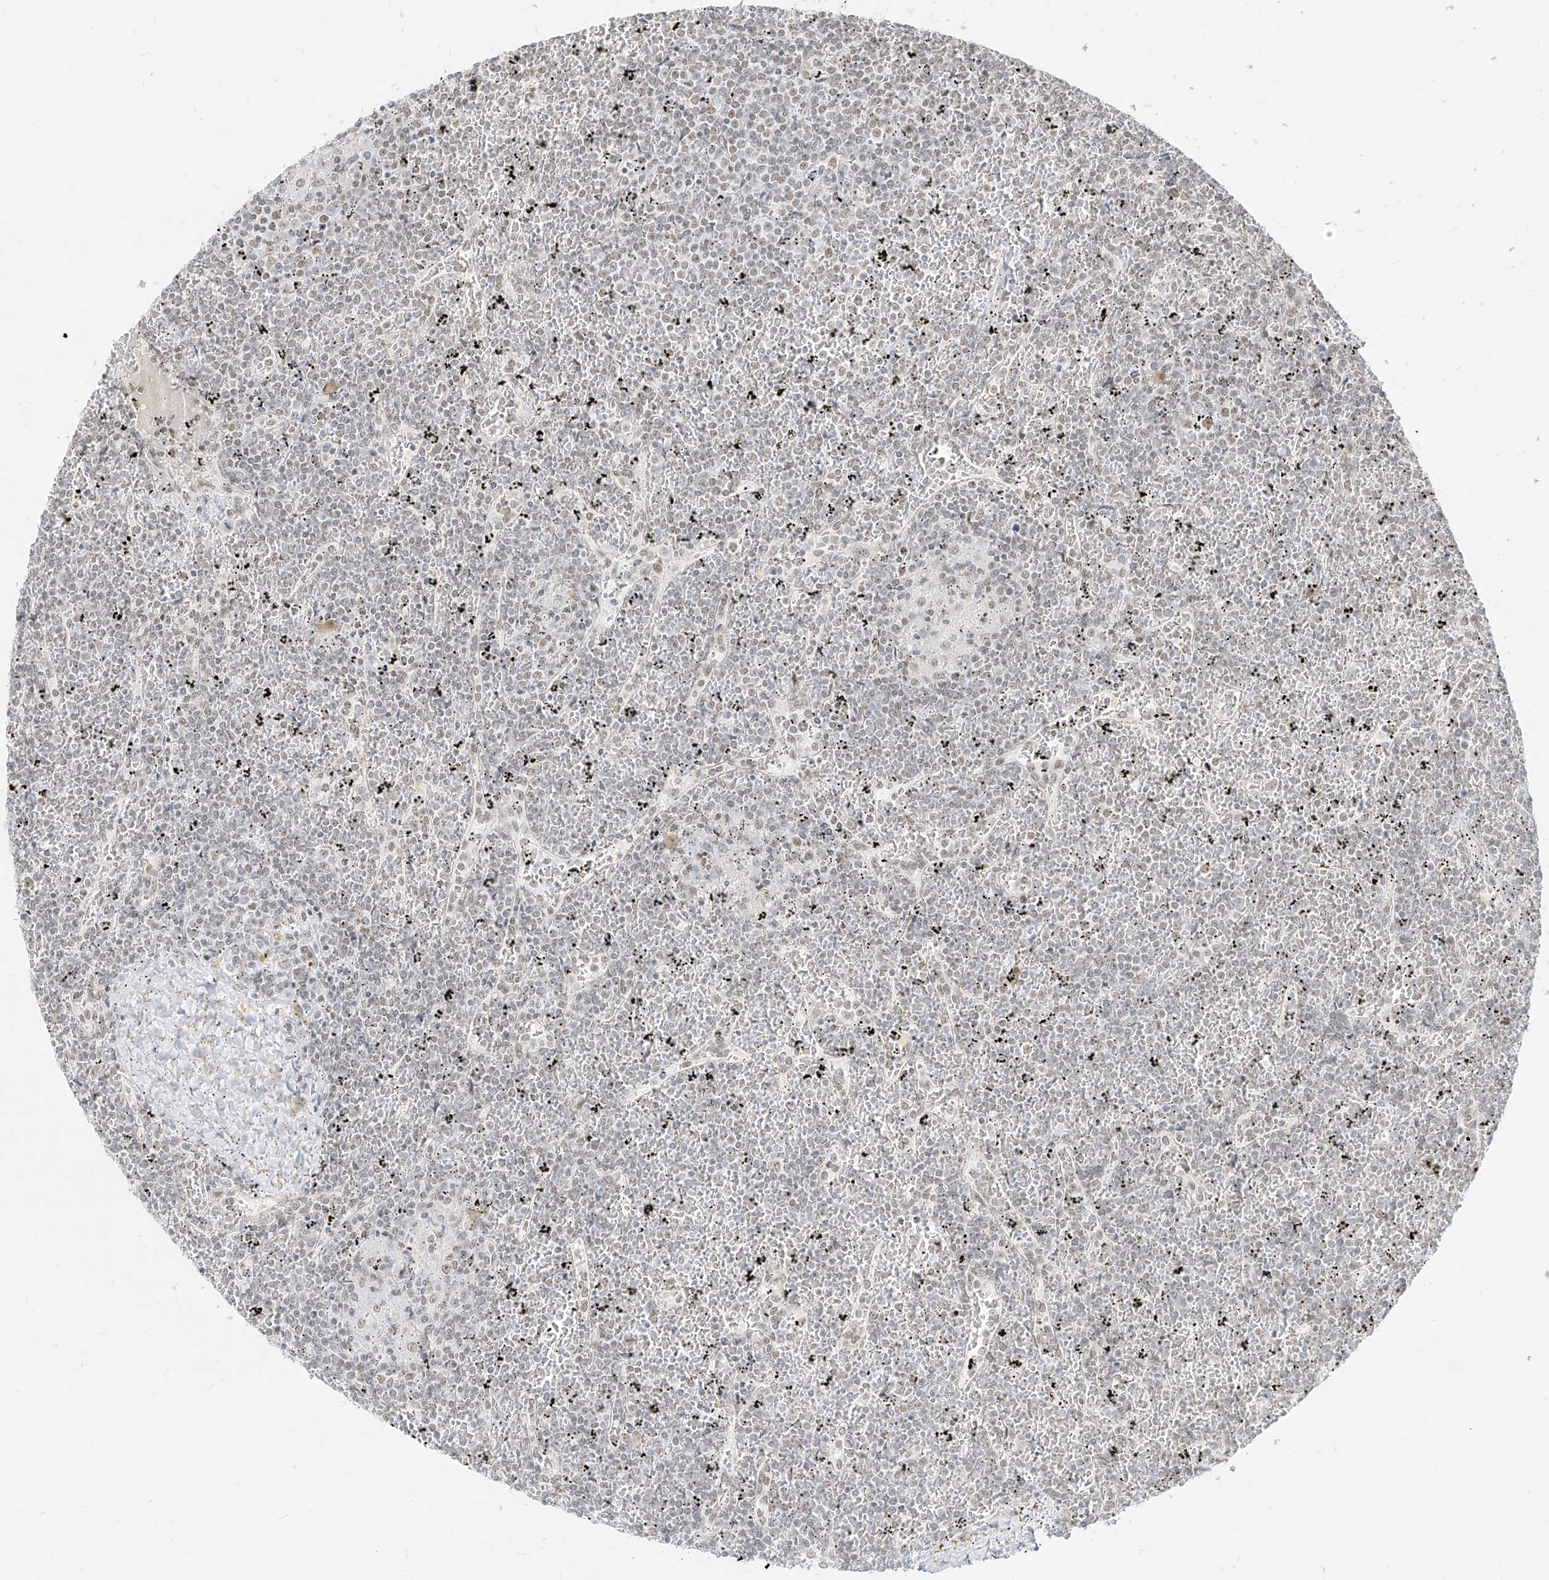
{"staining": {"intensity": "weak", "quantity": "<25%", "location": "nuclear"}, "tissue": "lymphoma", "cell_type": "Tumor cells", "image_type": "cancer", "snomed": [{"axis": "morphology", "description": "Malignant lymphoma, non-Hodgkin's type, Low grade"}, {"axis": "topography", "description": "Spleen"}], "caption": "Immunohistochemical staining of human lymphoma reveals no significant expression in tumor cells.", "gene": "SUPT5H", "patient": {"sex": "female", "age": 19}}